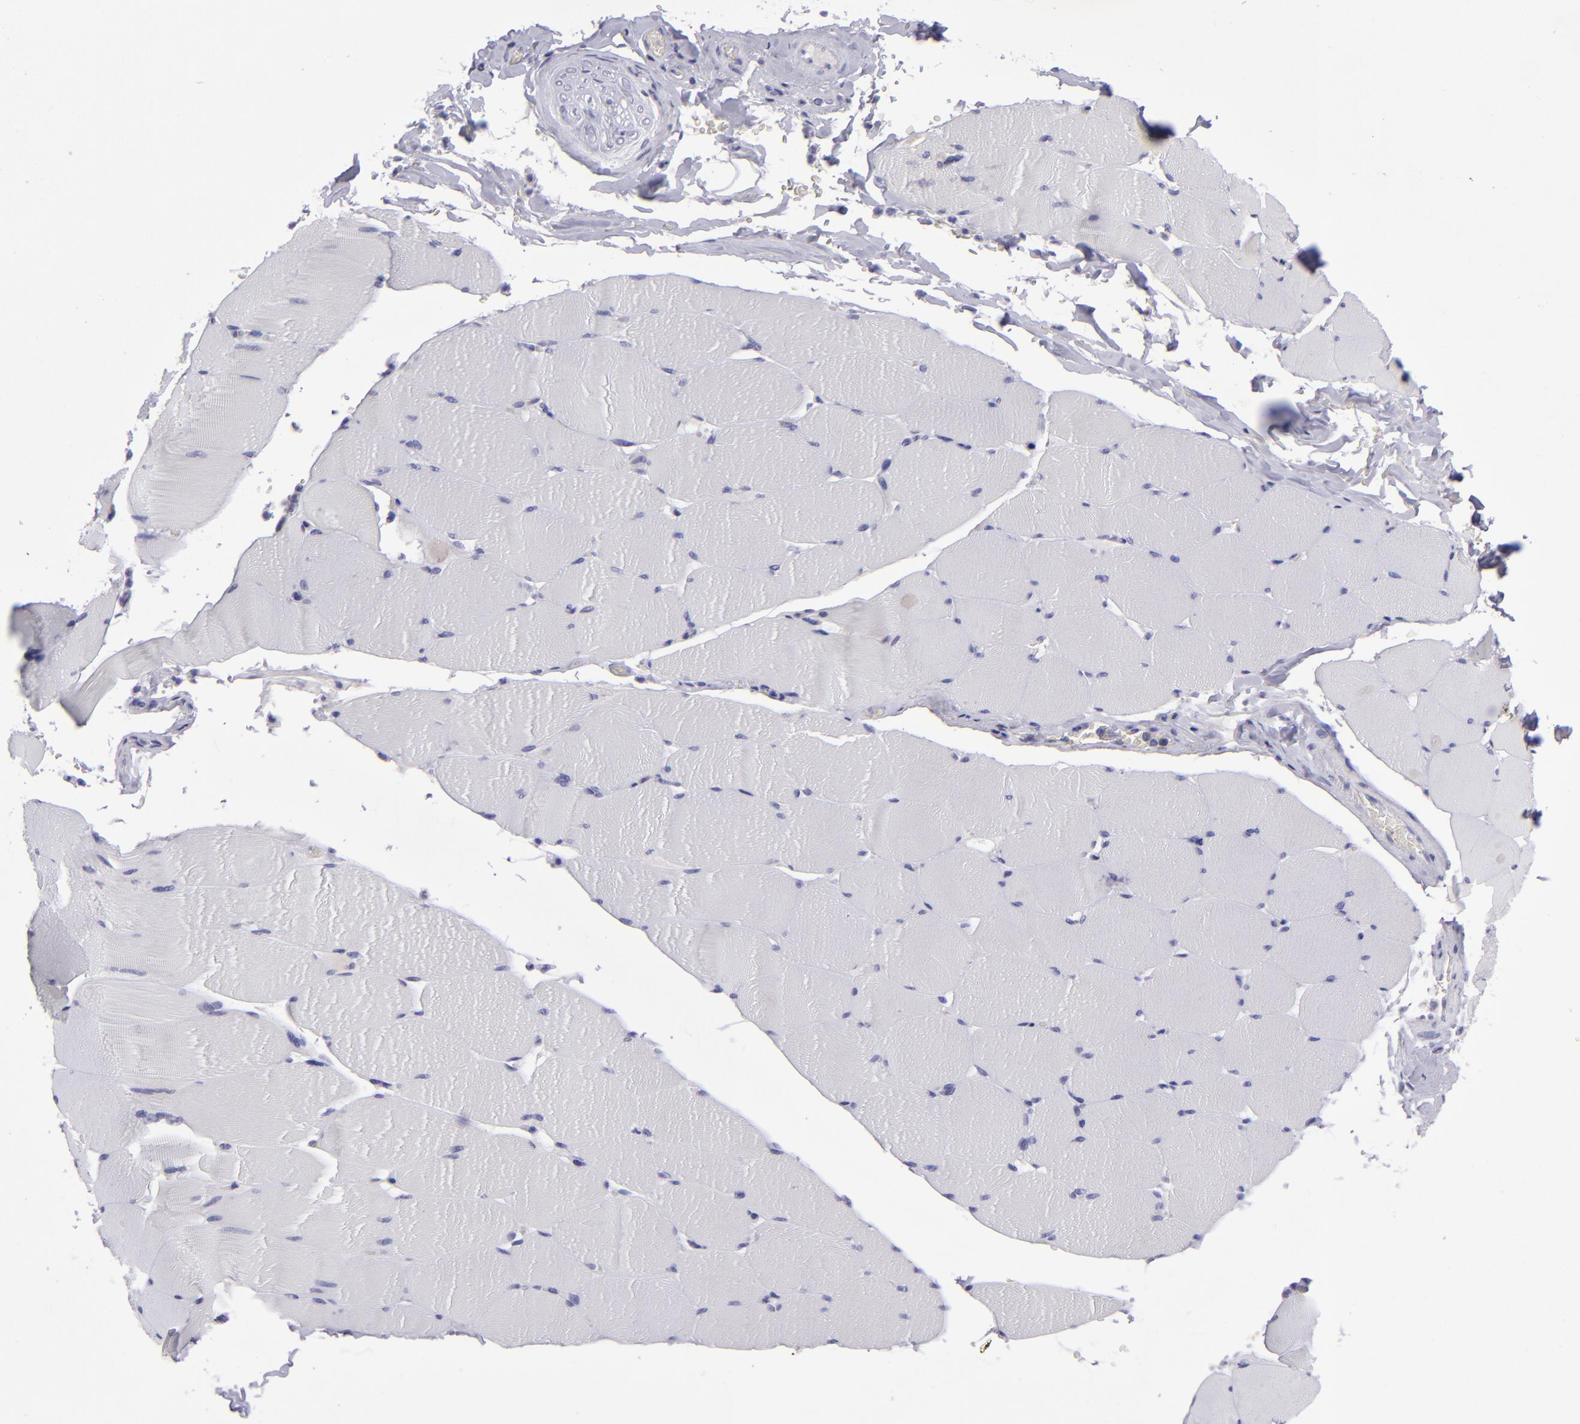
{"staining": {"intensity": "negative", "quantity": "none", "location": "none"}, "tissue": "skeletal muscle", "cell_type": "Myocytes", "image_type": "normal", "snomed": [{"axis": "morphology", "description": "Normal tissue, NOS"}, {"axis": "topography", "description": "Skeletal muscle"}], "caption": "Normal skeletal muscle was stained to show a protein in brown. There is no significant staining in myocytes. (DAB immunohistochemistry with hematoxylin counter stain).", "gene": "CD48", "patient": {"sex": "male", "age": 62}}